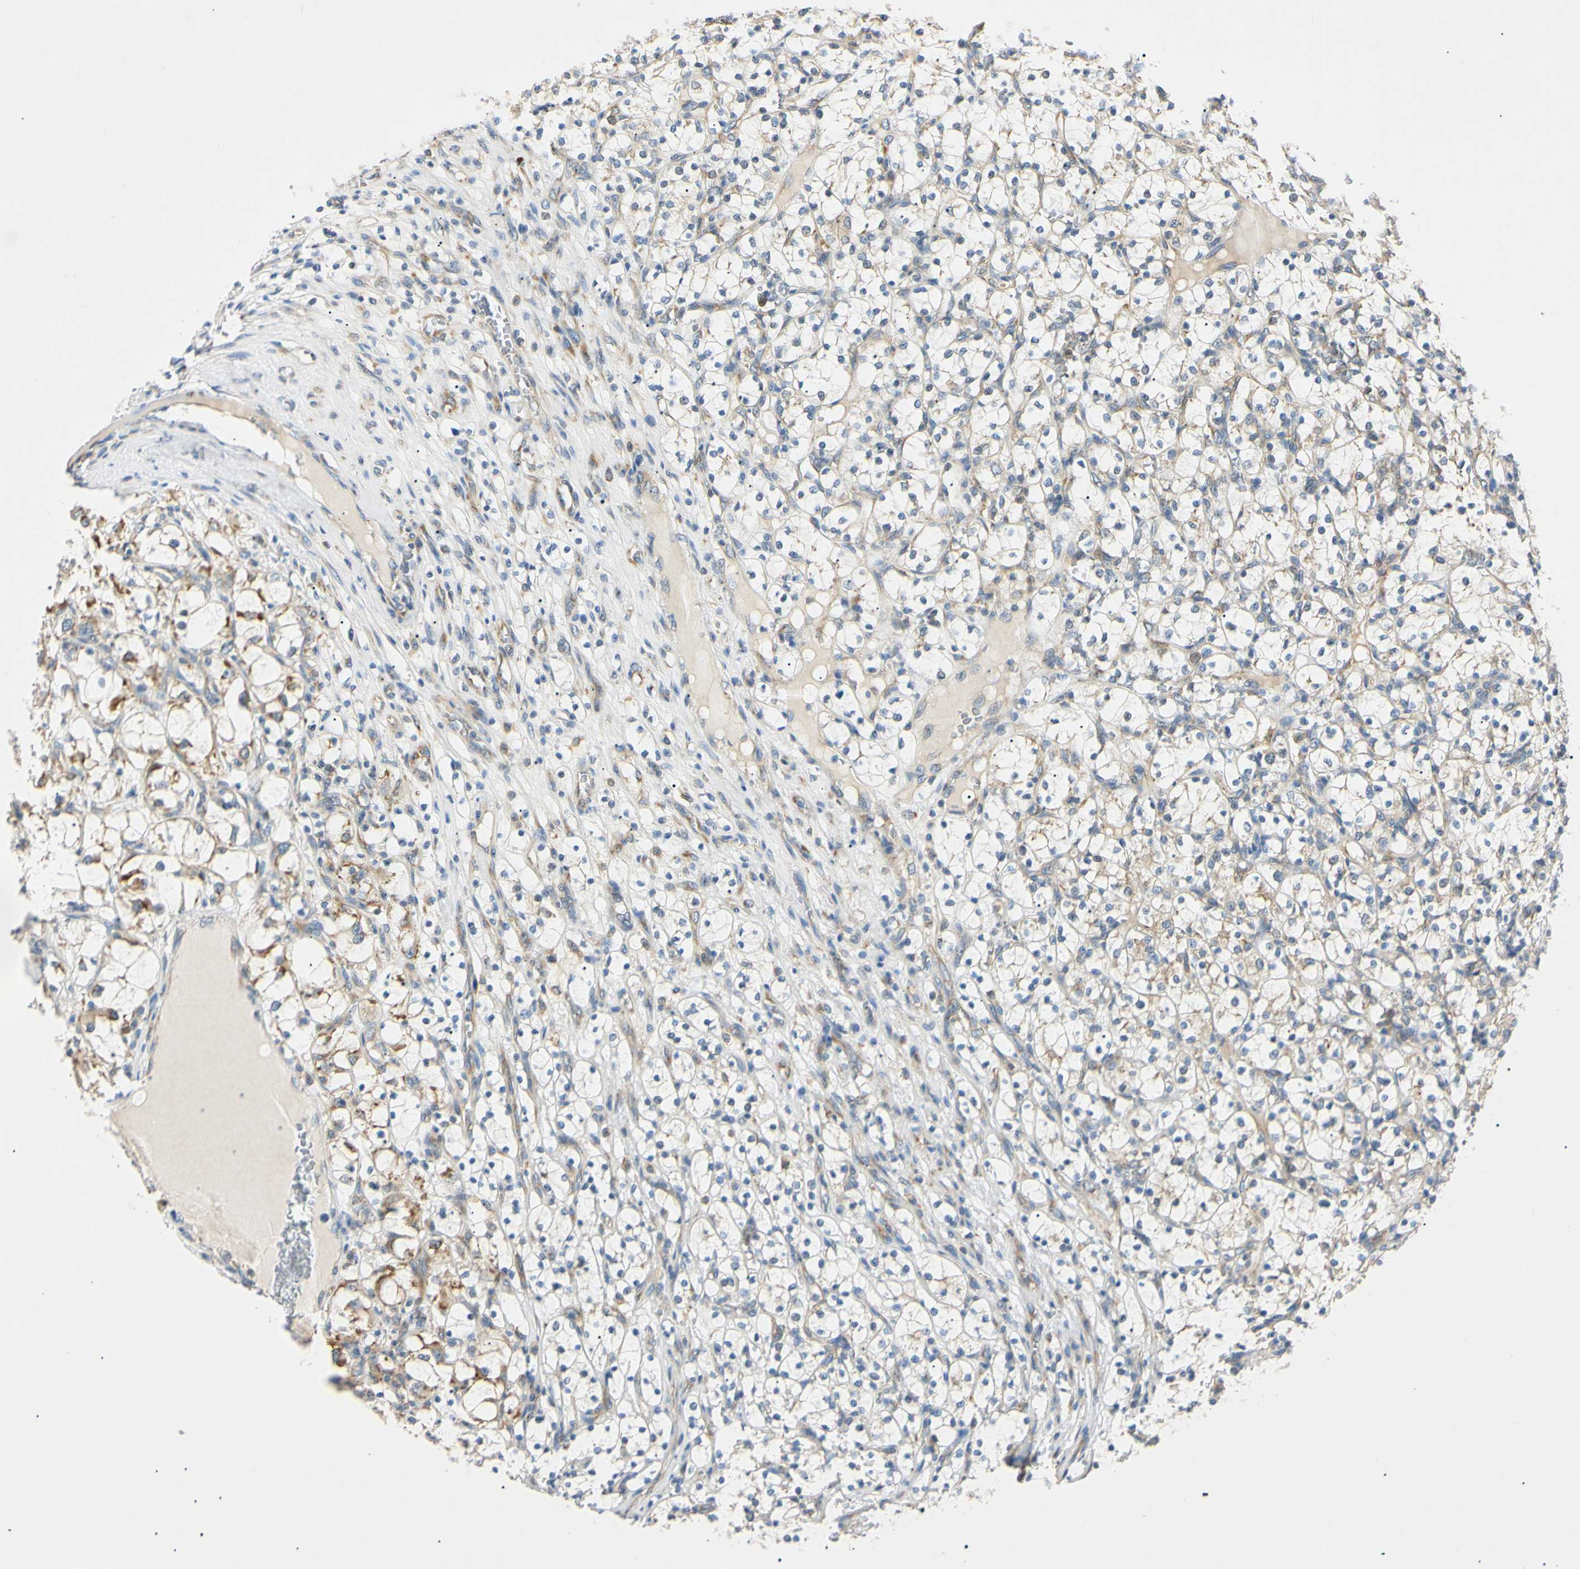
{"staining": {"intensity": "weak", "quantity": "<25%", "location": "cytoplasmic/membranous"}, "tissue": "renal cancer", "cell_type": "Tumor cells", "image_type": "cancer", "snomed": [{"axis": "morphology", "description": "Adenocarcinoma, NOS"}, {"axis": "topography", "description": "Kidney"}], "caption": "The photomicrograph exhibits no staining of tumor cells in renal adenocarcinoma.", "gene": "DNAJB12", "patient": {"sex": "female", "age": 69}}